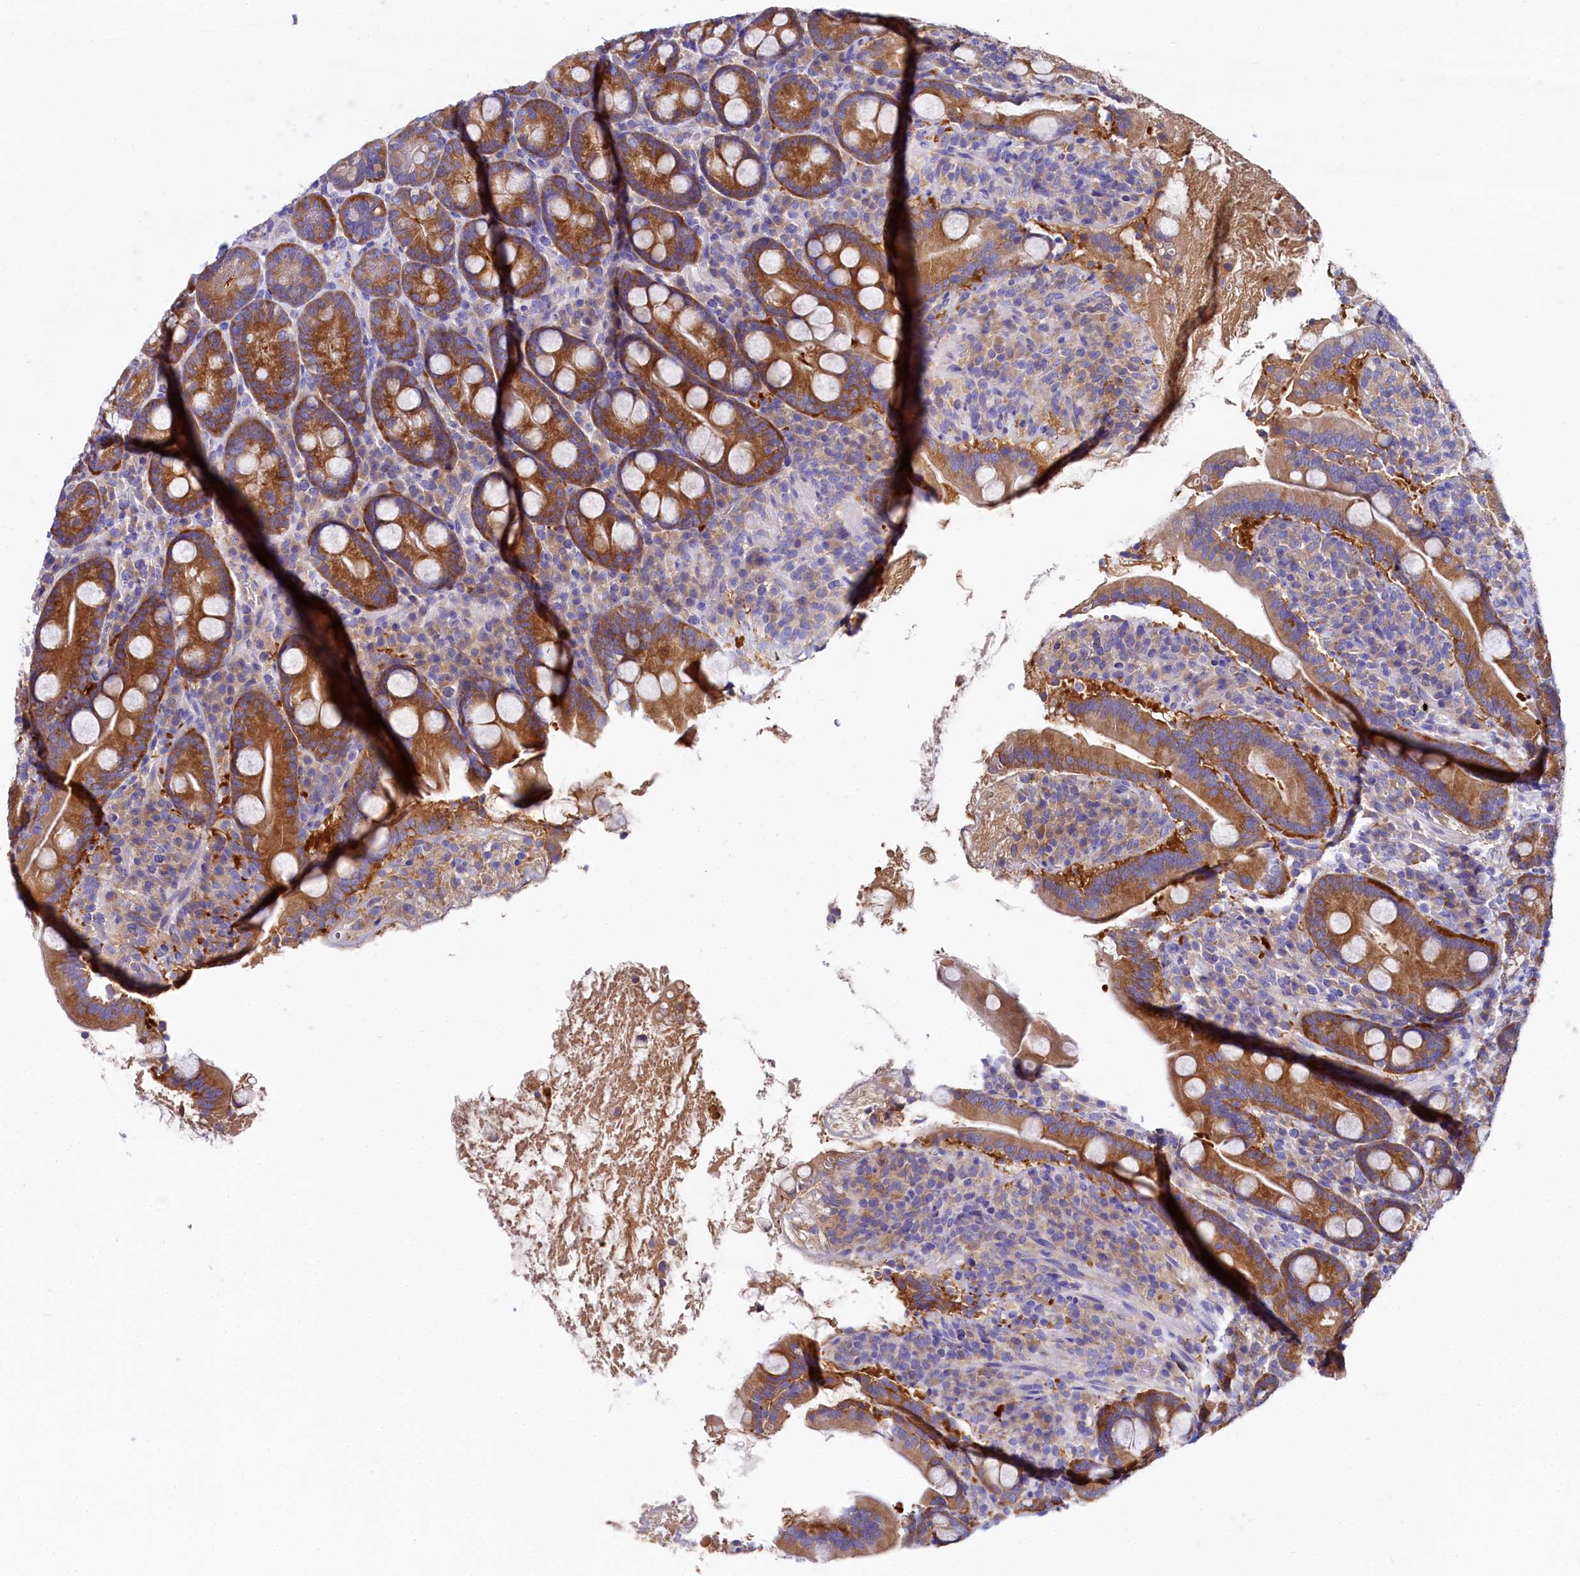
{"staining": {"intensity": "strong", "quantity": ">75%", "location": "cytoplasmic/membranous"}, "tissue": "duodenum", "cell_type": "Glandular cells", "image_type": "normal", "snomed": [{"axis": "morphology", "description": "Normal tissue, NOS"}, {"axis": "topography", "description": "Duodenum"}], "caption": "A photomicrograph of human duodenum stained for a protein displays strong cytoplasmic/membranous brown staining in glandular cells.", "gene": "QARS1", "patient": {"sex": "male", "age": 35}}